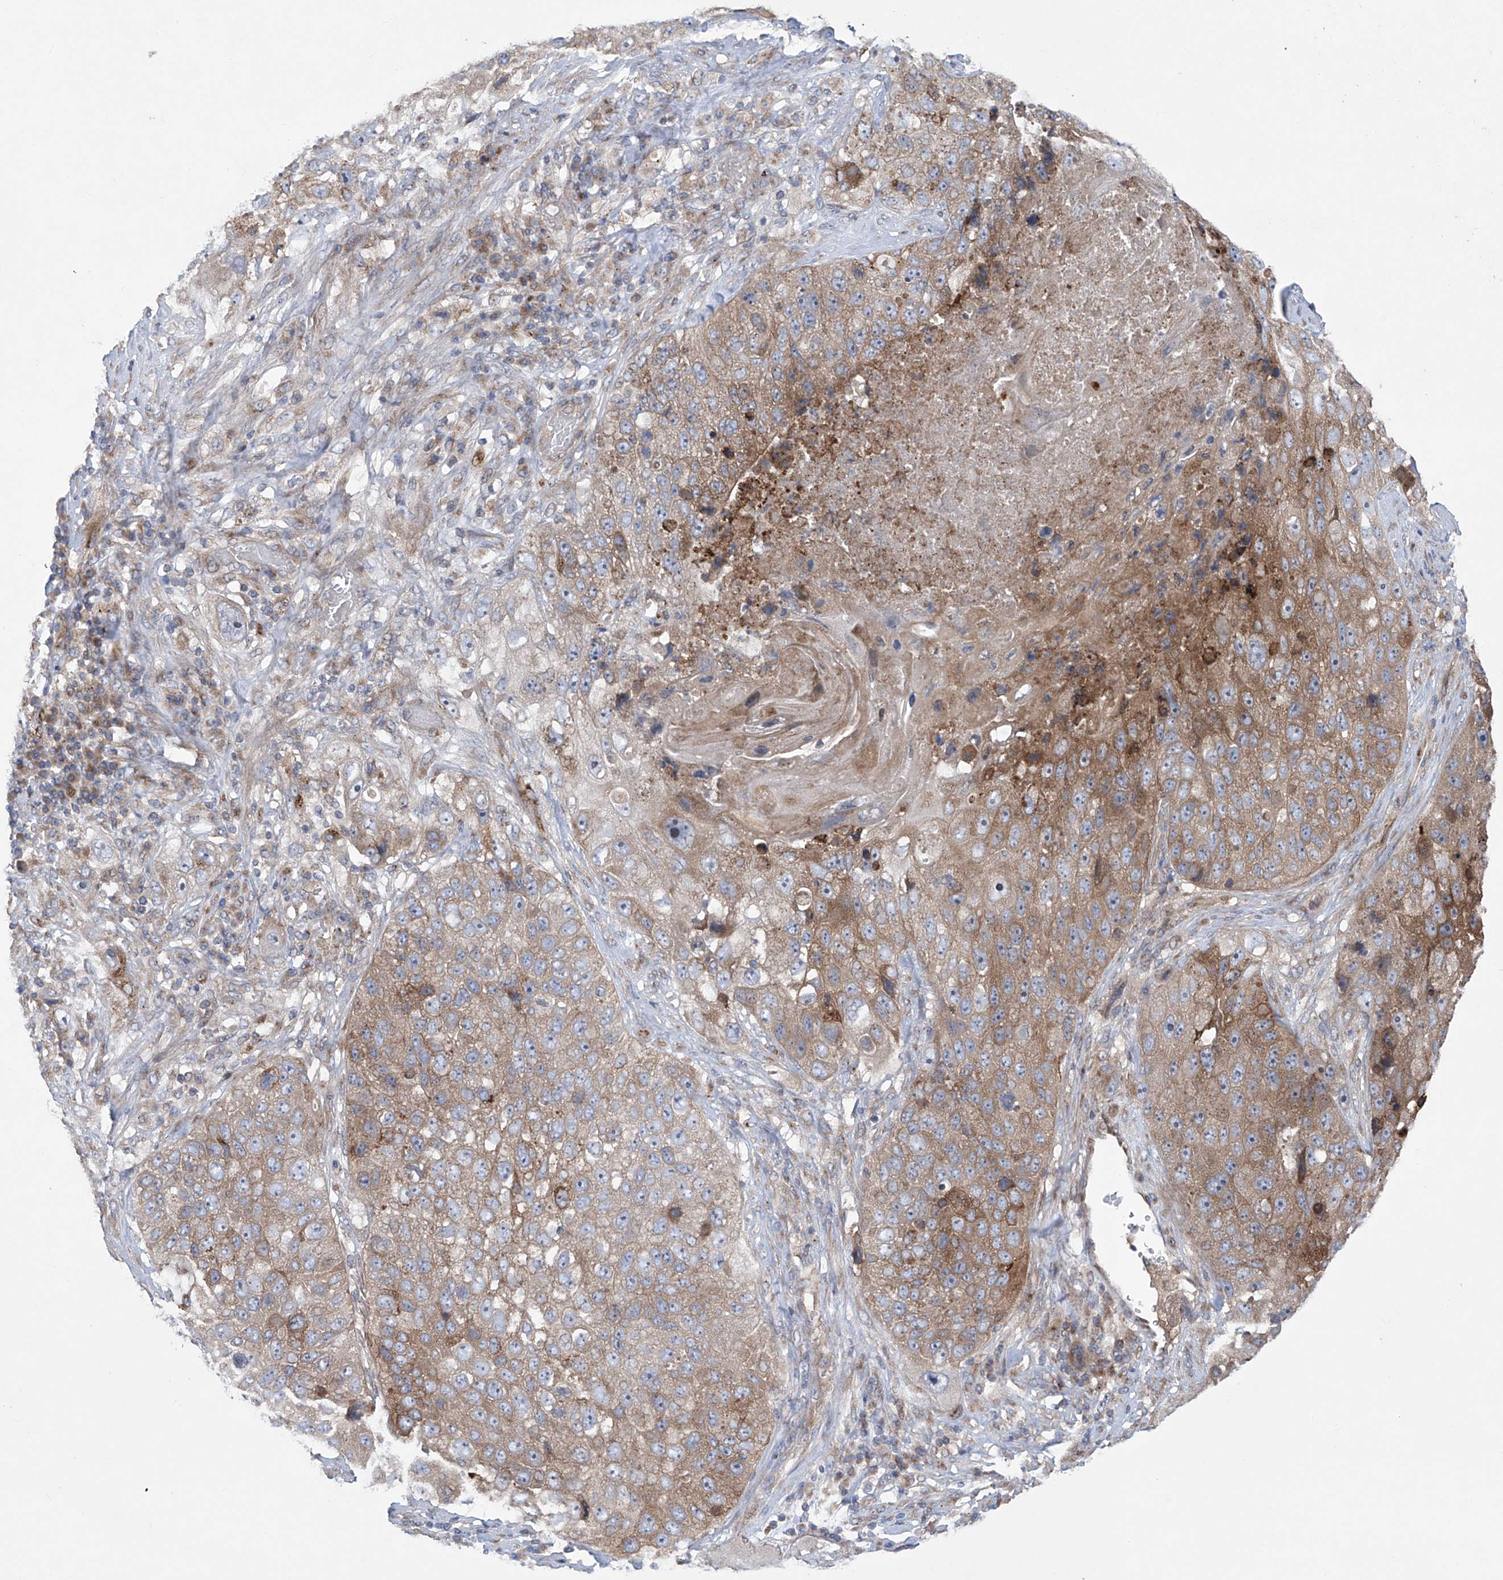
{"staining": {"intensity": "moderate", "quantity": "25%-75%", "location": "cytoplasmic/membranous"}, "tissue": "lung cancer", "cell_type": "Tumor cells", "image_type": "cancer", "snomed": [{"axis": "morphology", "description": "Squamous cell carcinoma, NOS"}, {"axis": "topography", "description": "Lung"}], "caption": "Lung cancer stained with a brown dye demonstrates moderate cytoplasmic/membranous positive staining in approximately 25%-75% of tumor cells.", "gene": "KLC4", "patient": {"sex": "male", "age": 61}}